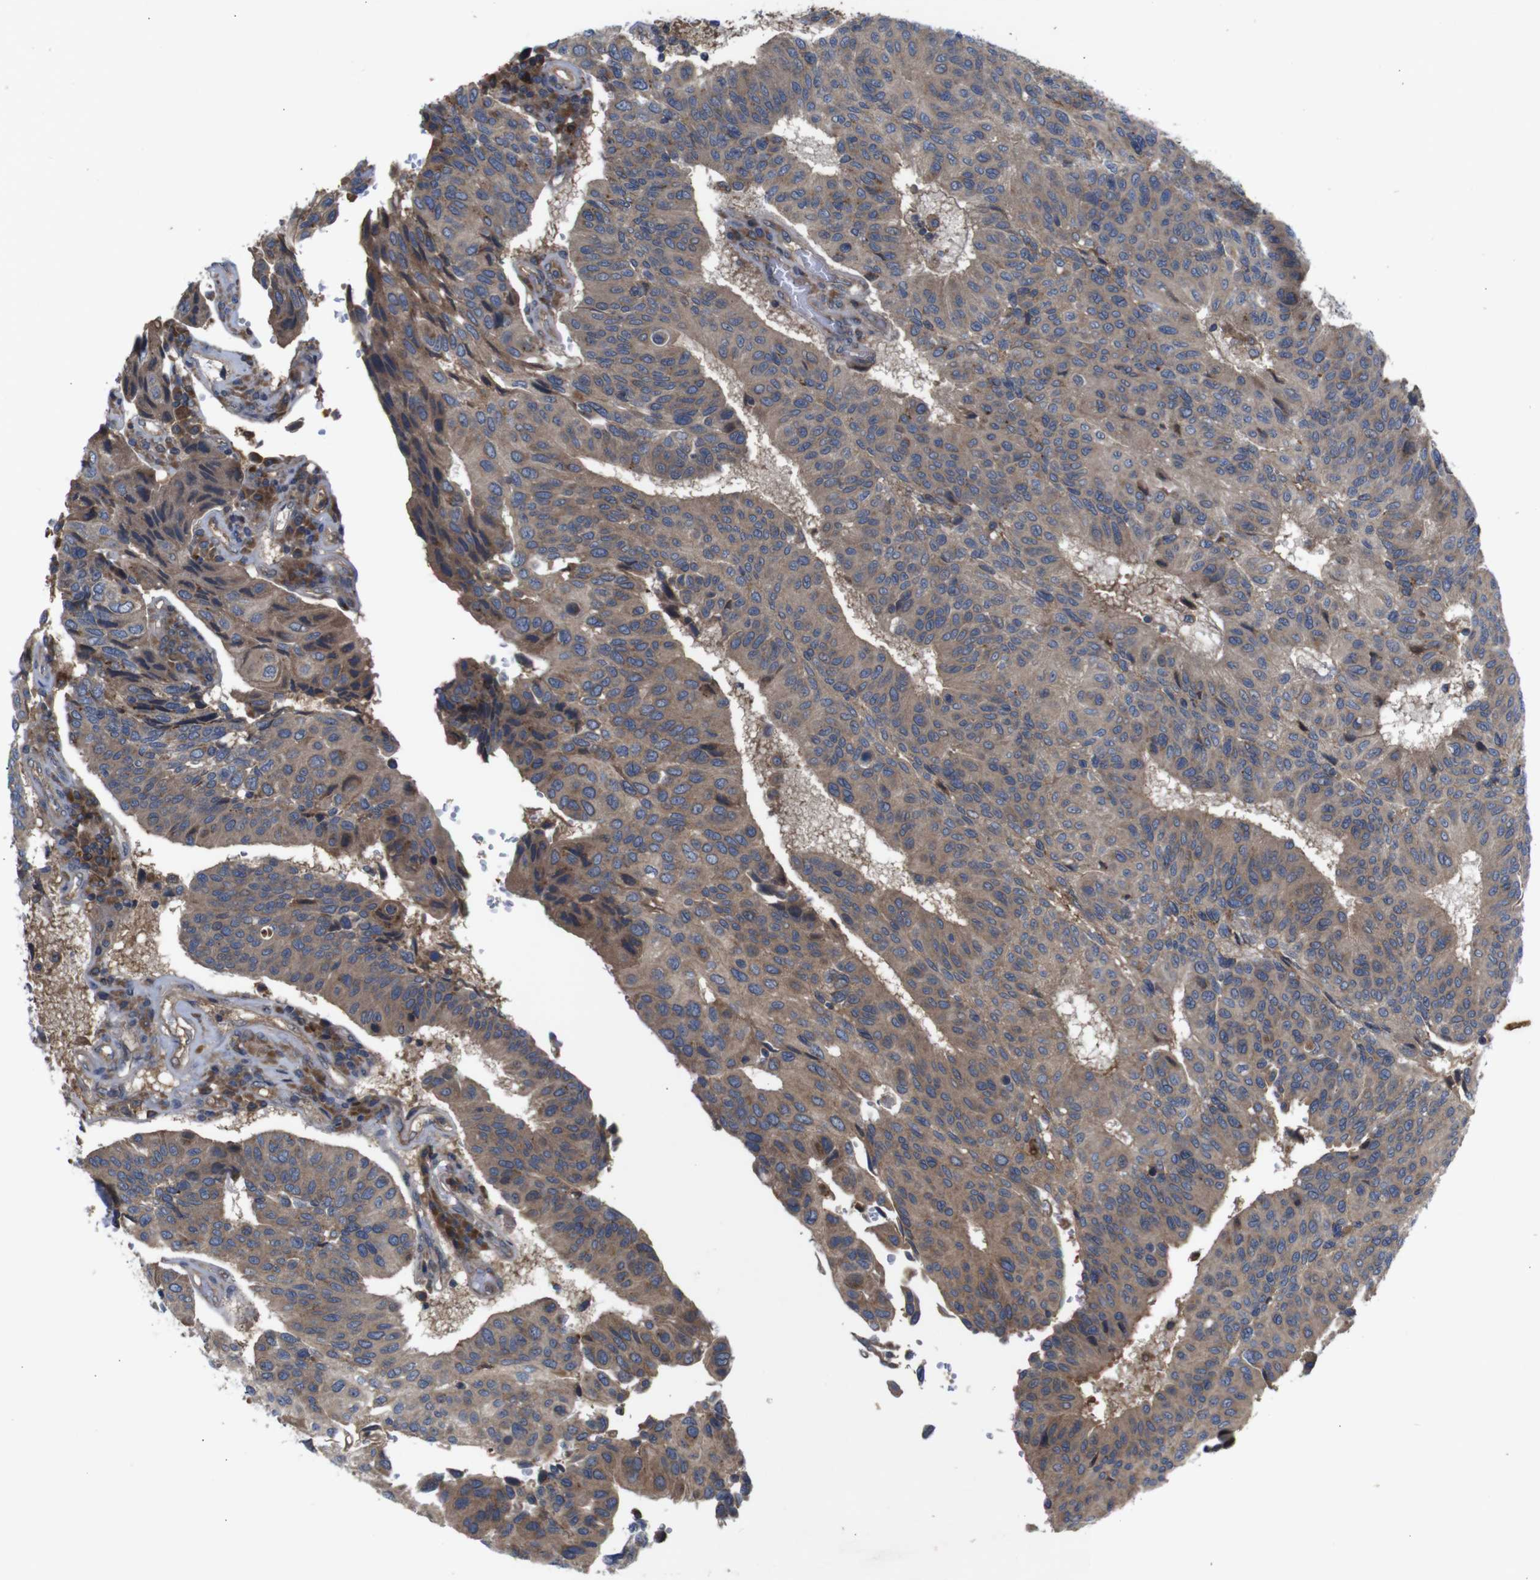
{"staining": {"intensity": "moderate", "quantity": ">75%", "location": "cytoplasmic/membranous"}, "tissue": "urothelial cancer", "cell_type": "Tumor cells", "image_type": "cancer", "snomed": [{"axis": "morphology", "description": "Urothelial carcinoma, High grade"}, {"axis": "topography", "description": "Urinary bladder"}], "caption": "A brown stain highlights moderate cytoplasmic/membranous expression of a protein in high-grade urothelial carcinoma tumor cells.", "gene": "PTPN1", "patient": {"sex": "male", "age": 66}}